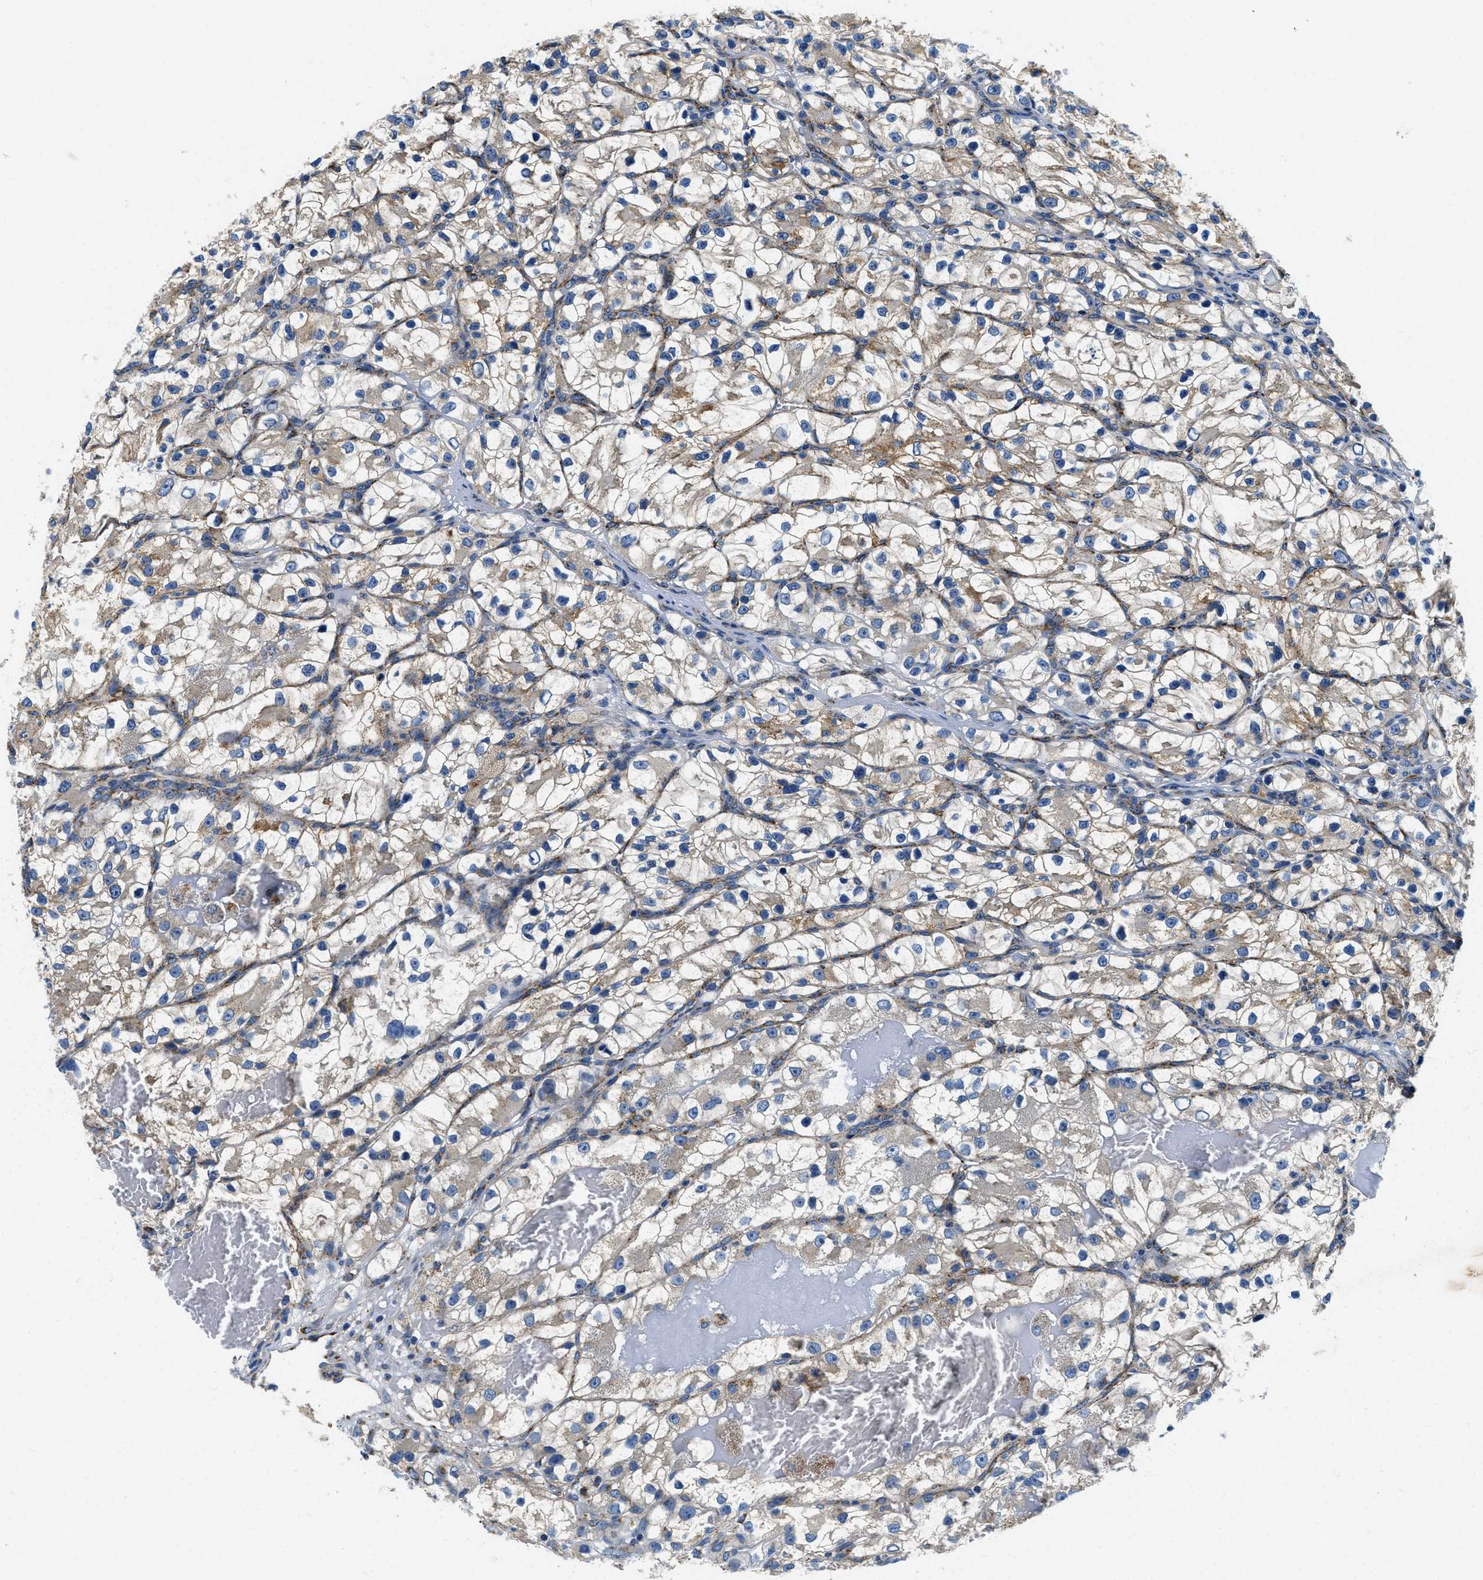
{"staining": {"intensity": "weak", "quantity": ">75%", "location": "cytoplasmic/membranous"}, "tissue": "renal cancer", "cell_type": "Tumor cells", "image_type": "cancer", "snomed": [{"axis": "morphology", "description": "Adenocarcinoma, NOS"}, {"axis": "topography", "description": "Kidney"}], "caption": "IHC staining of renal cancer, which reveals low levels of weak cytoplasmic/membranous staining in about >75% of tumor cells indicating weak cytoplasmic/membranous protein staining. The staining was performed using DAB (3,3'-diaminobenzidine) (brown) for protein detection and nuclei were counterstained in hematoxylin (blue).", "gene": "SAMD4B", "patient": {"sex": "female", "age": 57}}